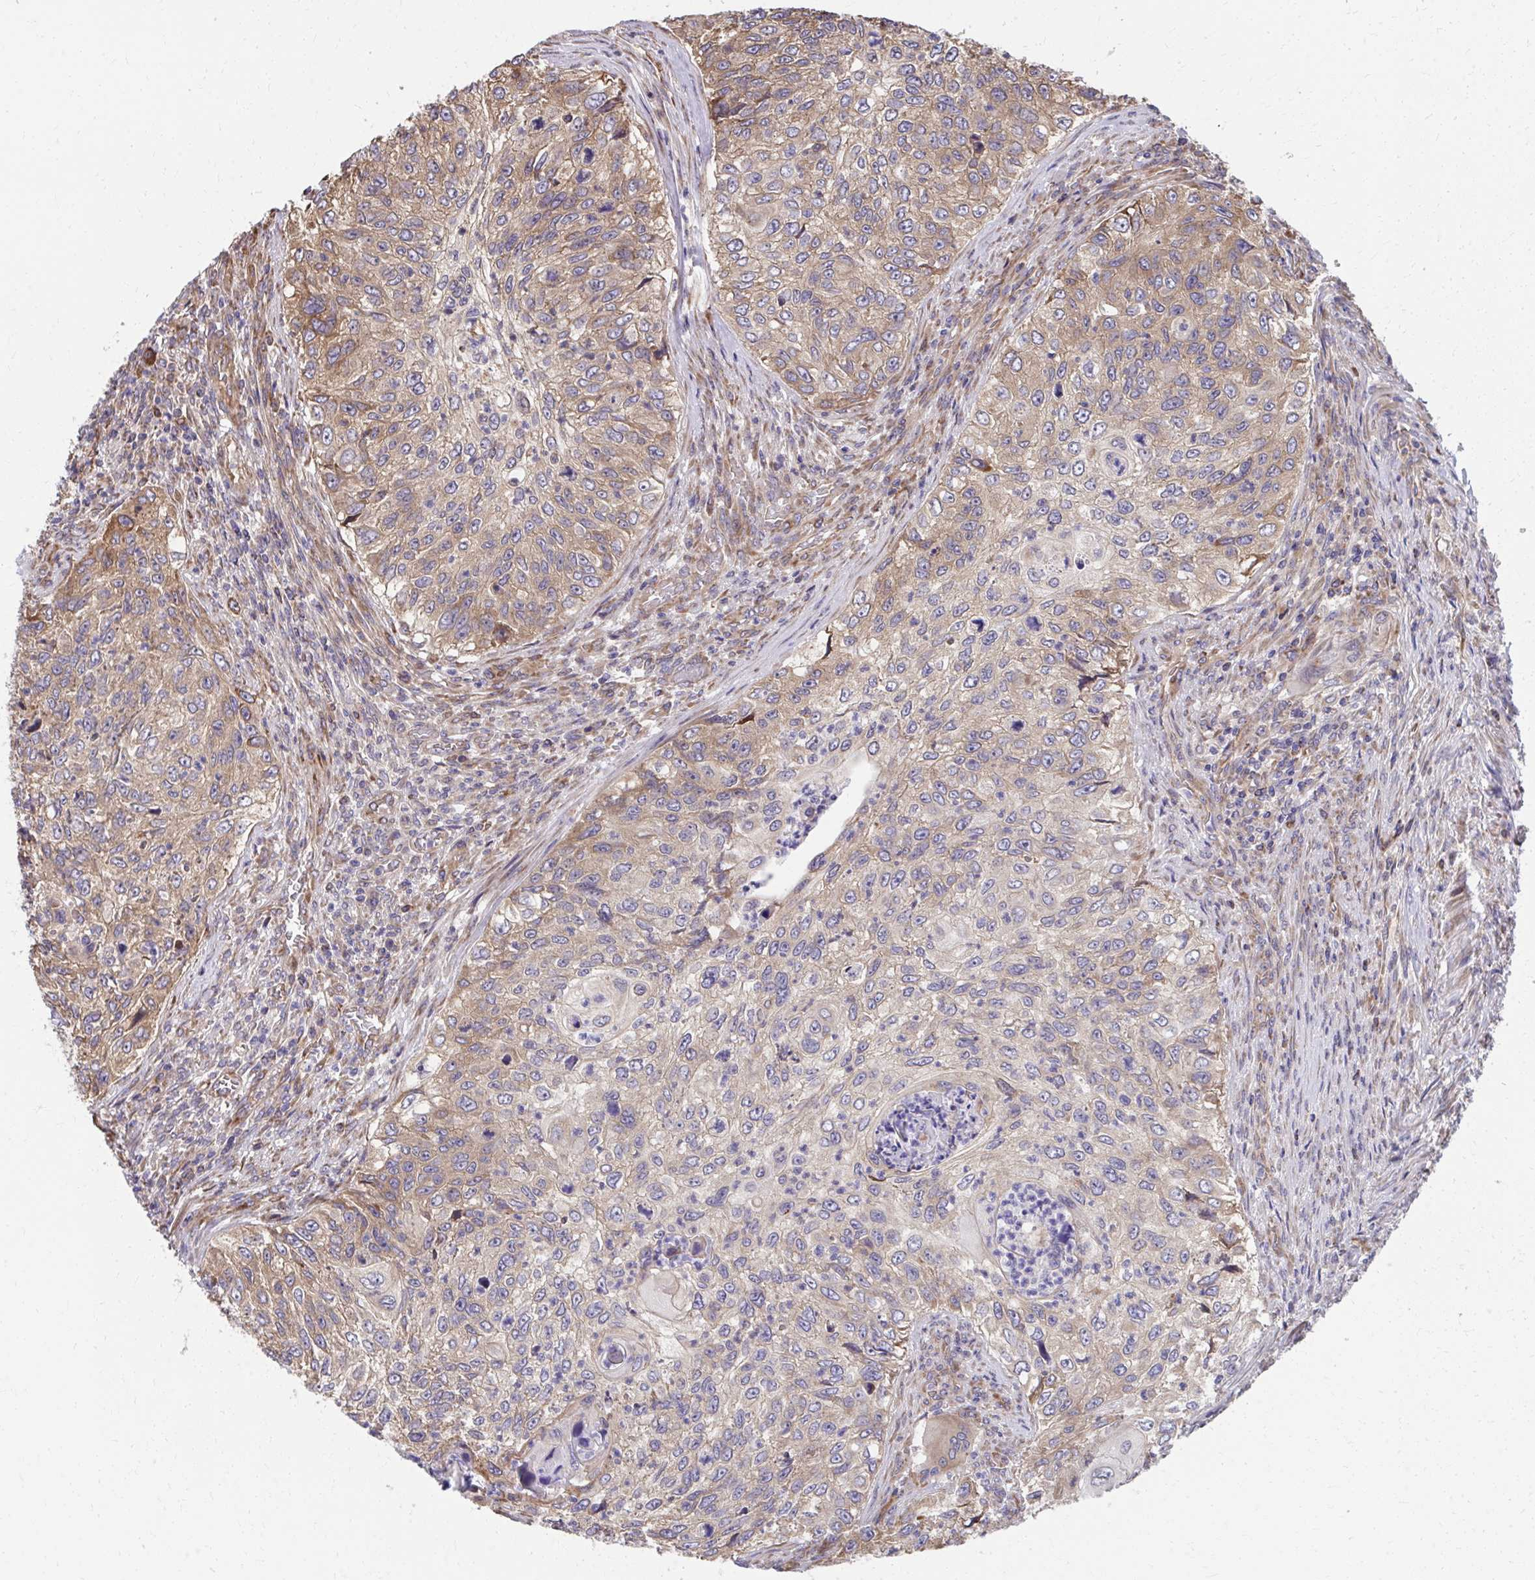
{"staining": {"intensity": "moderate", "quantity": "25%-75%", "location": "cytoplasmic/membranous"}, "tissue": "urothelial cancer", "cell_type": "Tumor cells", "image_type": "cancer", "snomed": [{"axis": "morphology", "description": "Urothelial carcinoma, High grade"}, {"axis": "topography", "description": "Urinary bladder"}], "caption": "Immunohistochemistry (IHC) histopathology image of neoplastic tissue: human high-grade urothelial carcinoma stained using immunohistochemistry (IHC) reveals medium levels of moderate protein expression localized specifically in the cytoplasmic/membranous of tumor cells, appearing as a cytoplasmic/membranous brown color.", "gene": "ZNF778", "patient": {"sex": "female", "age": 60}}